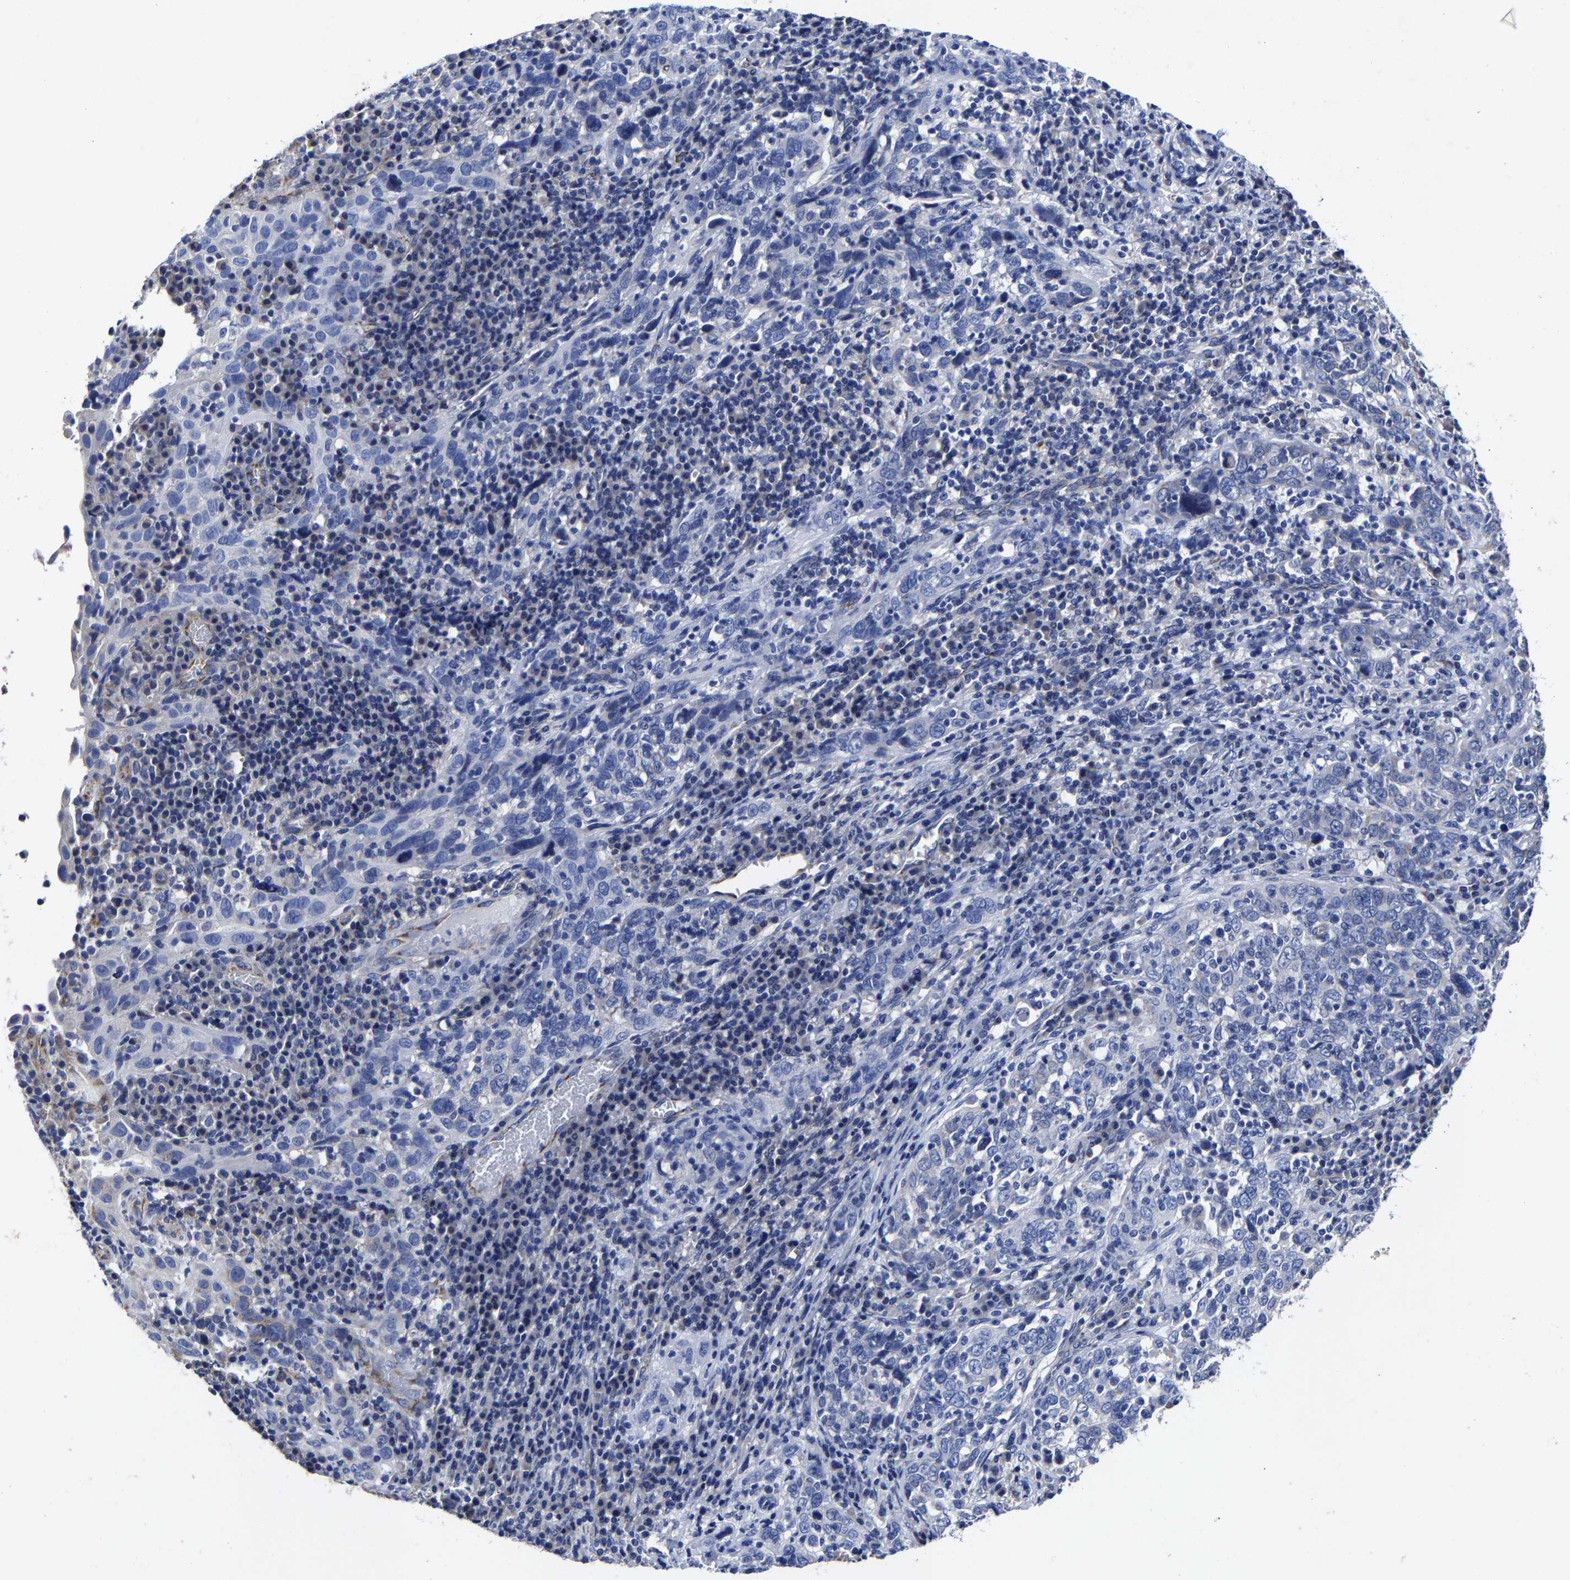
{"staining": {"intensity": "negative", "quantity": "none", "location": "none"}, "tissue": "cervical cancer", "cell_type": "Tumor cells", "image_type": "cancer", "snomed": [{"axis": "morphology", "description": "Squamous cell carcinoma, NOS"}, {"axis": "topography", "description": "Cervix"}], "caption": "IHC of cervical cancer (squamous cell carcinoma) reveals no staining in tumor cells.", "gene": "AASS", "patient": {"sex": "female", "age": 46}}